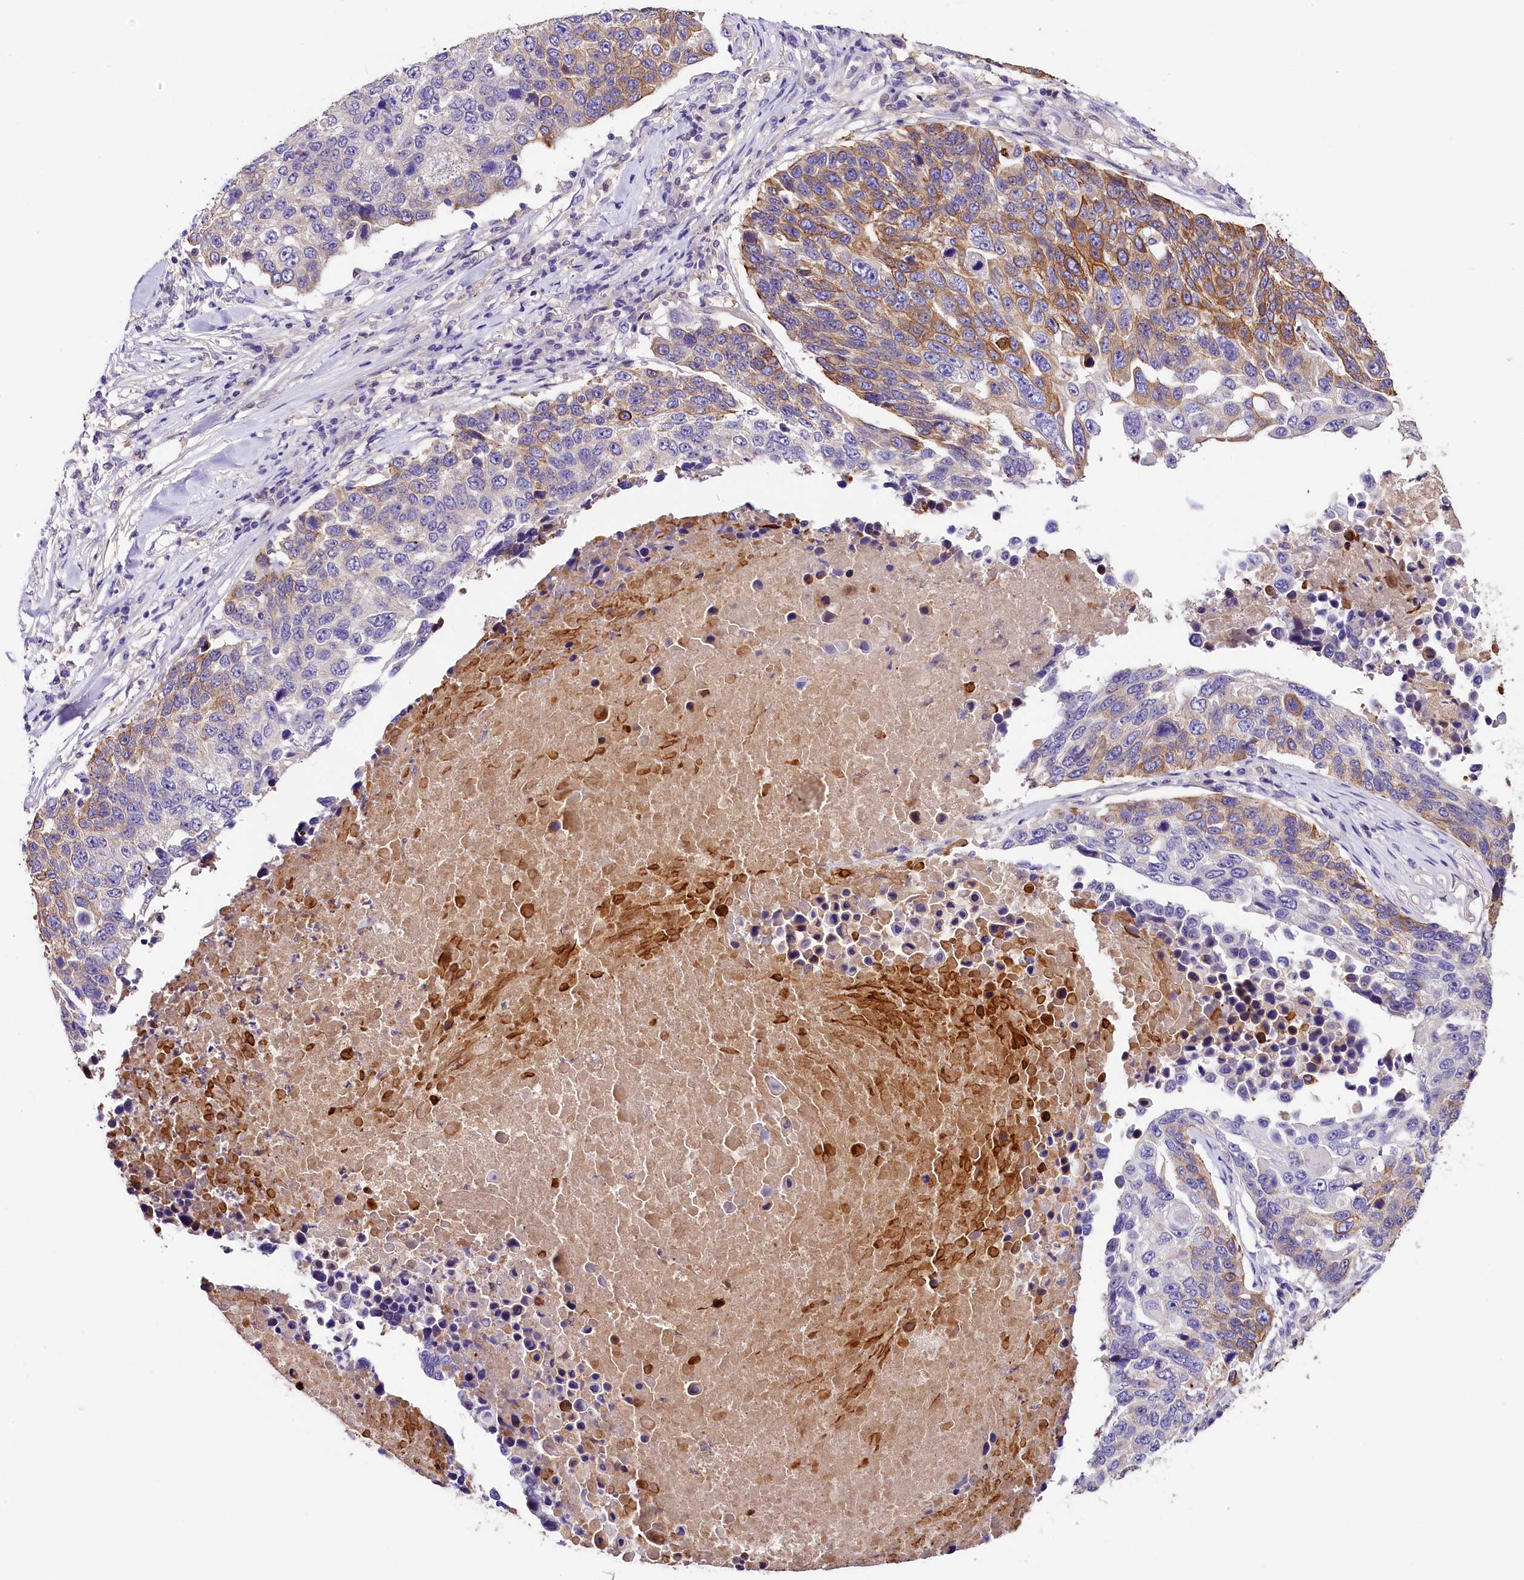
{"staining": {"intensity": "moderate", "quantity": "<25%", "location": "cytoplasmic/membranous"}, "tissue": "lung cancer", "cell_type": "Tumor cells", "image_type": "cancer", "snomed": [{"axis": "morphology", "description": "Squamous cell carcinoma, NOS"}, {"axis": "topography", "description": "Lung"}], "caption": "A brown stain shows moderate cytoplasmic/membranous expression of a protein in lung squamous cell carcinoma tumor cells. Using DAB (brown) and hematoxylin (blue) stains, captured at high magnification using brightfield microscopy.", "gene": "ARMC6", "patient": {"sex": "male", "age": 66}}